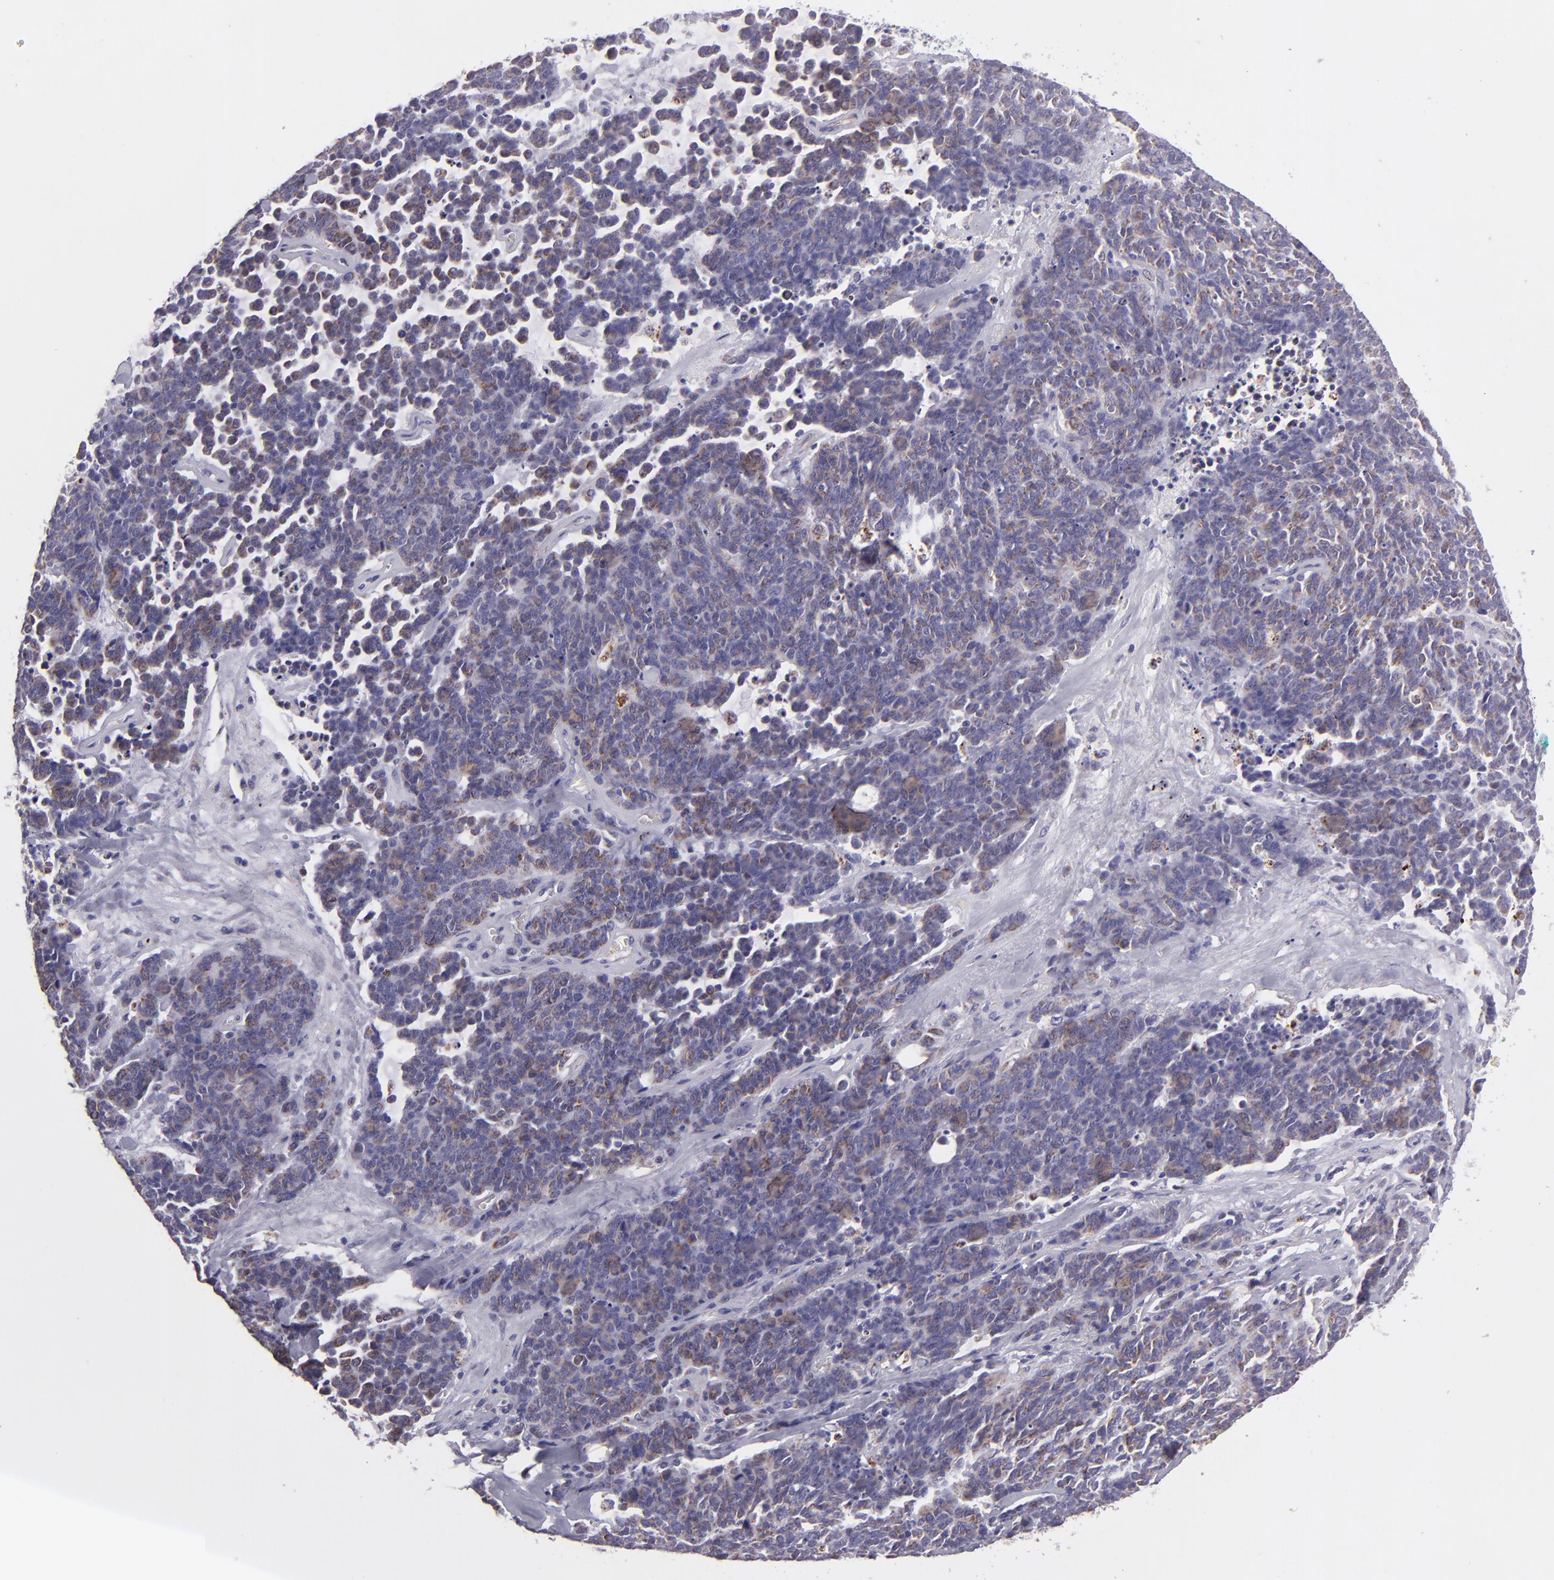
{"staining": {"intensity": "weak", "quantity": "25%-75%", "location": "cytoplasmic/membranous"}, "tissue": "lung cancer", "cell_type": "Tumor cells", "image_type": "cancer", "snomed": [{"axis": "morphology", "description": "Neoplasm, malignant, NOS"}, {"axis": "topography", "description": "Lung"}], "caption": "A brown stain highlights weak cytoplasmic/membranous staining of a protein in human lung cancer tumor cells.", "gene": "HSPD1", "patient": {"sex": "female", "age": 58}}